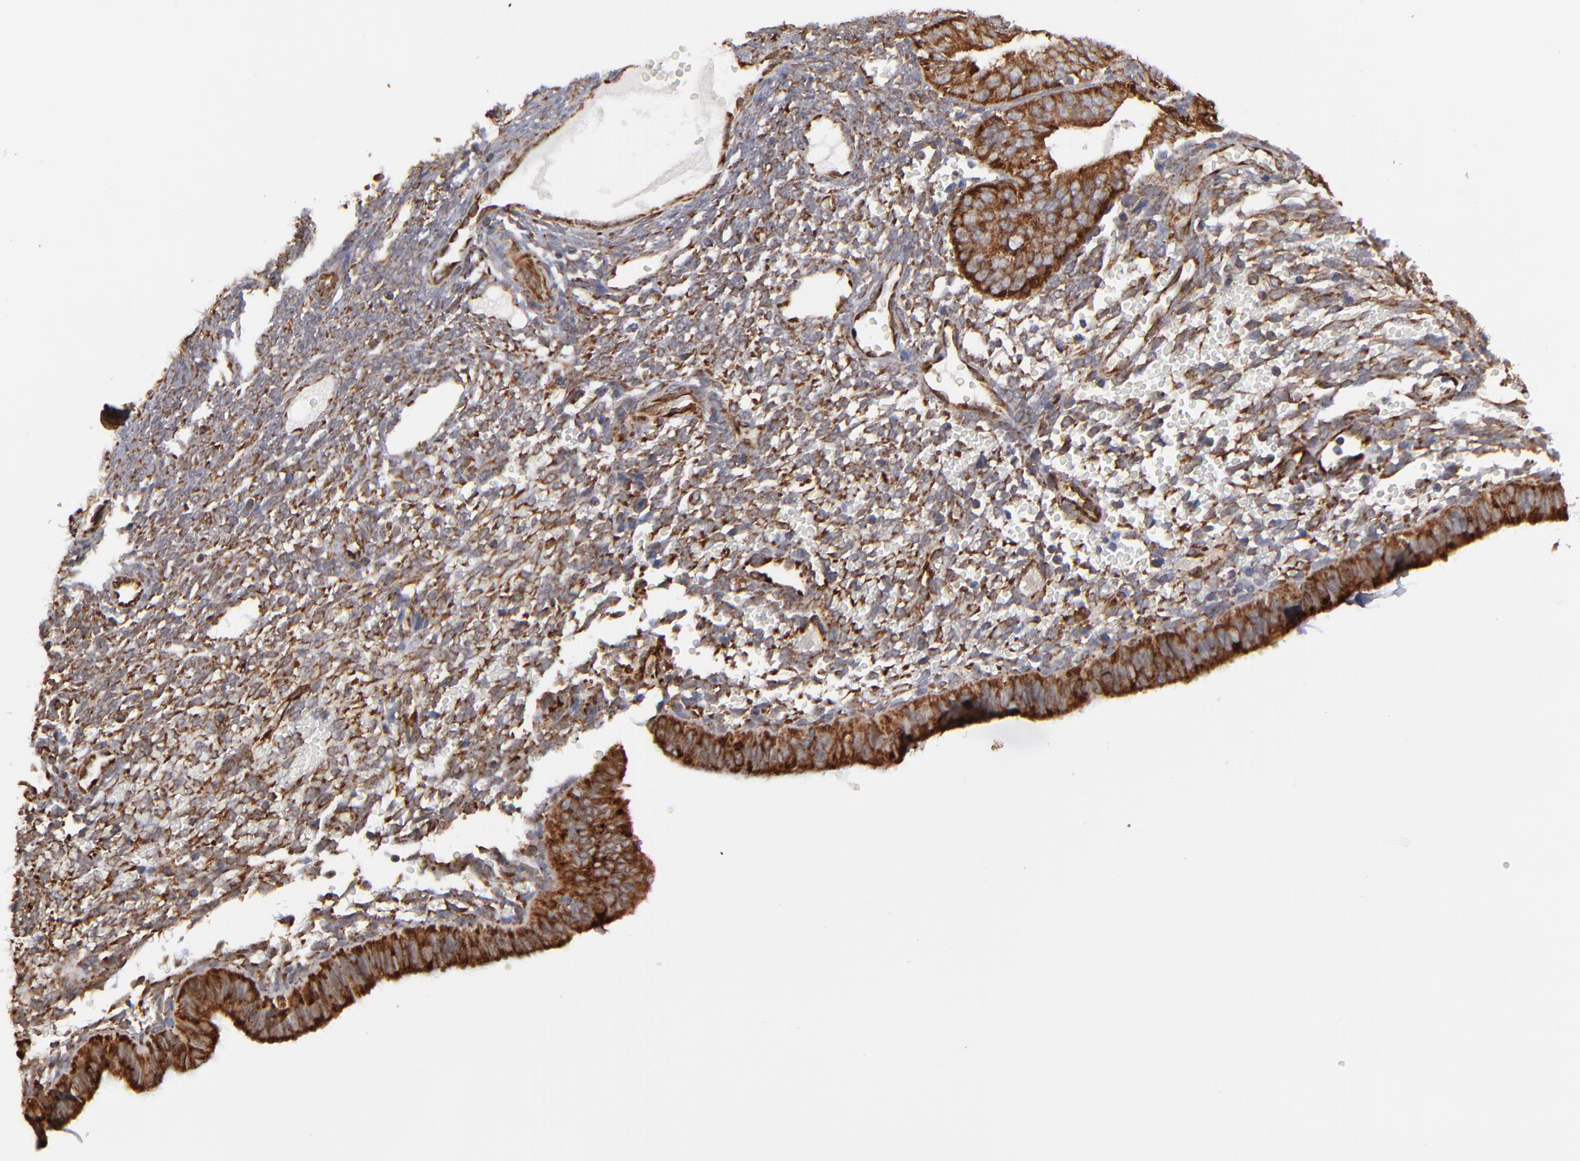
{"staining": {"intensity": "strong", "quantity": ">75%", "location": "cytoplasmic/membranous"}, "tissue": "endometrium", "cell_type": "Cells in endometrial stroma", "image_type": "normal", "snomed": [{"axis": "morphology", "description": "Normal tissue, NOS"}, {"axis": "topography", "description": "Endometrium"}], "caption": "Immunohistochemical staining of unremarkable endometrium reveals high levels of strong cytoplasmic/membranous expression in about >75% of cells in endometrial stroma.", "gene": "KTN1", "patient": {"sex": "female", "age": 61}}